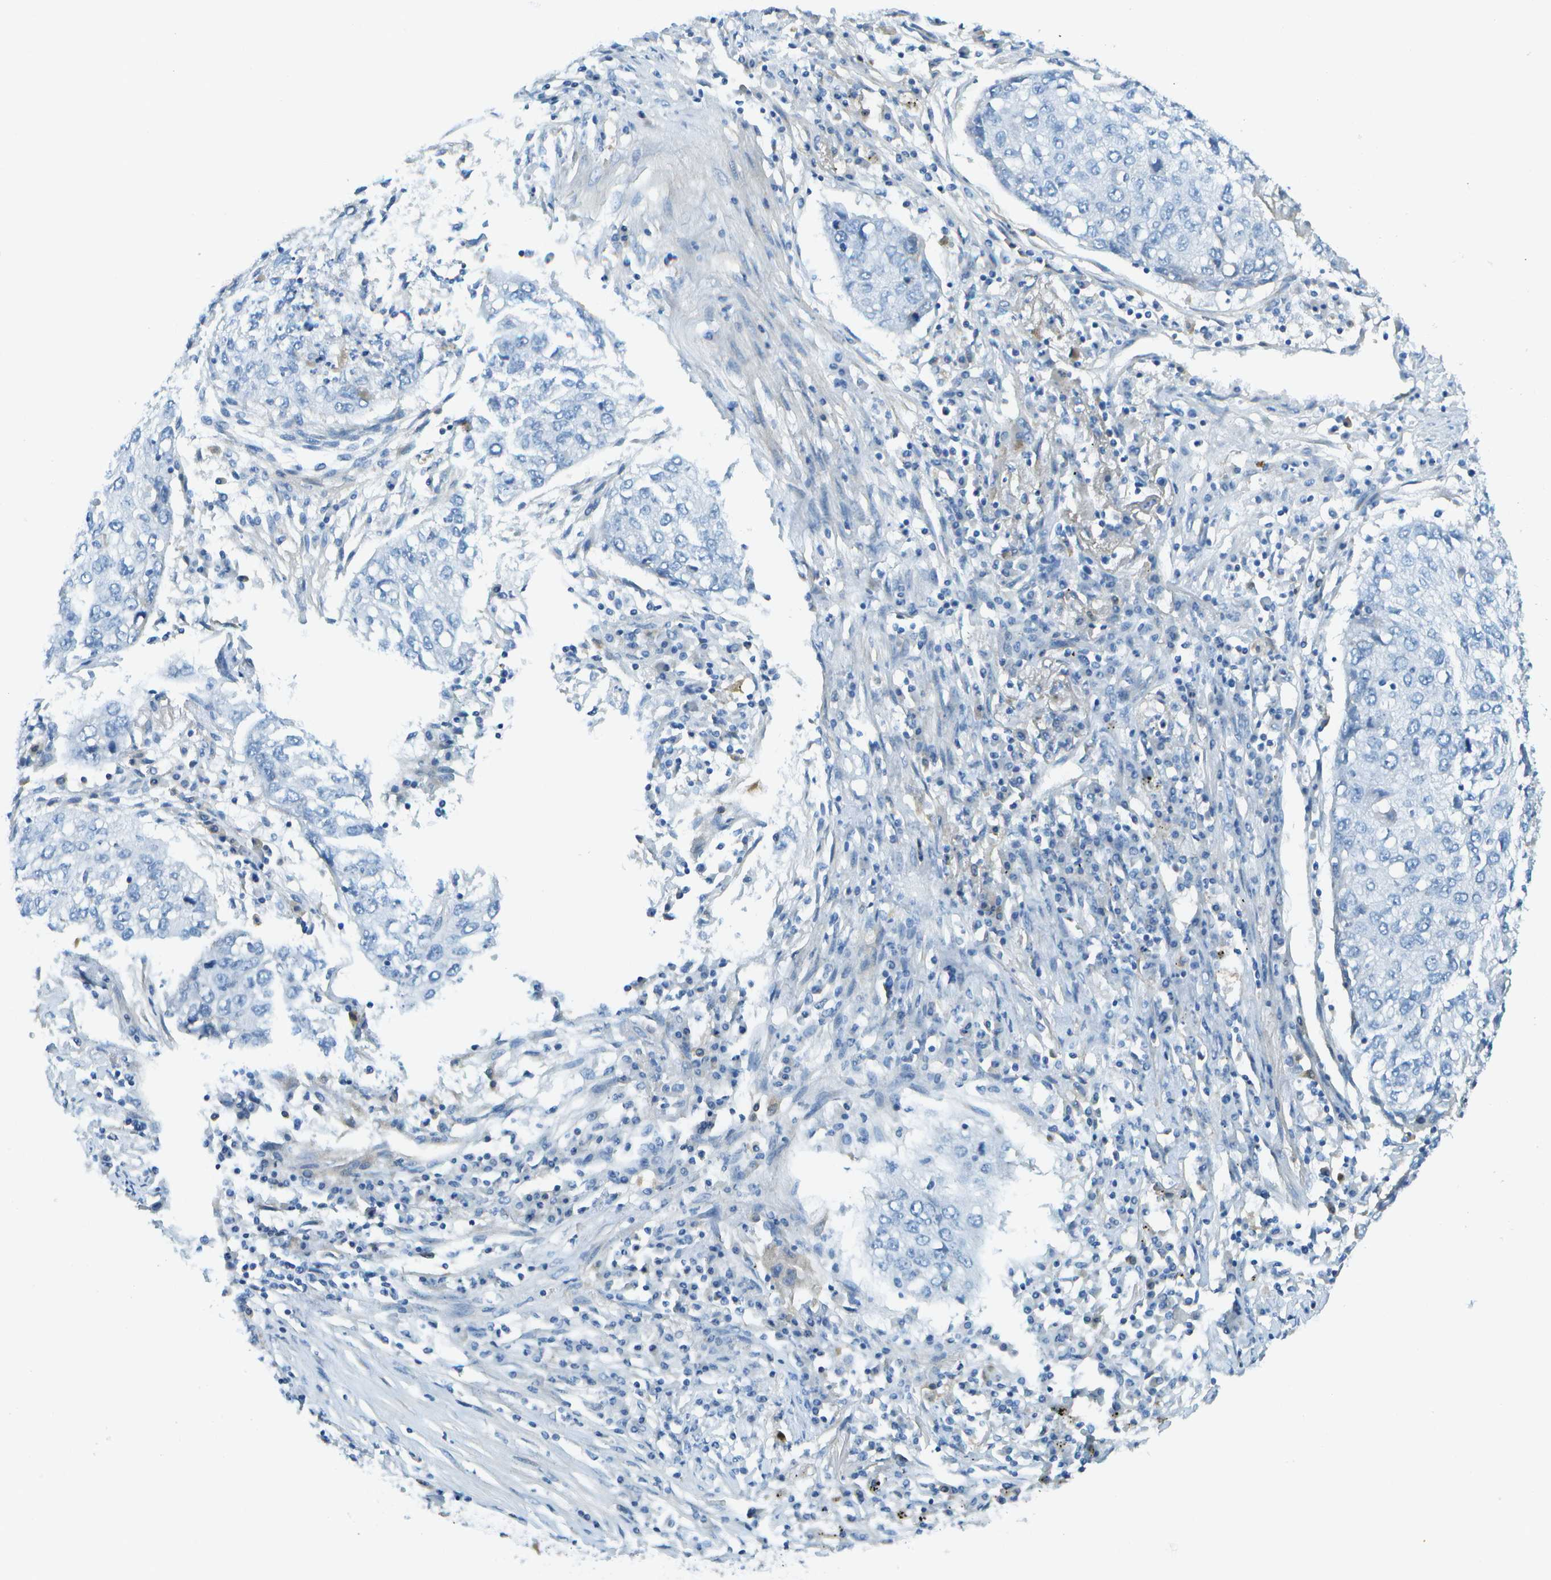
{"staining": {"intensity": "negative", "quantity": "none", "location": "none"}, "tissue": "lung cancer", "cell_type": "Tumor cells", "image_type": "cancer", "snomed": [{"axis": "morphology", "description": "Squamous cell carcinoma, NOS"}, {"axis": "topography", "description": "Lung"}], "caption": "Immunohistochemistry micrograph of human squamous cell carcinoma (lung) stained for a protein (brown), which exhibits no positivity in tumor cells.", "gene": "C1S", "patient": {"sex": "female", "age": 63}}